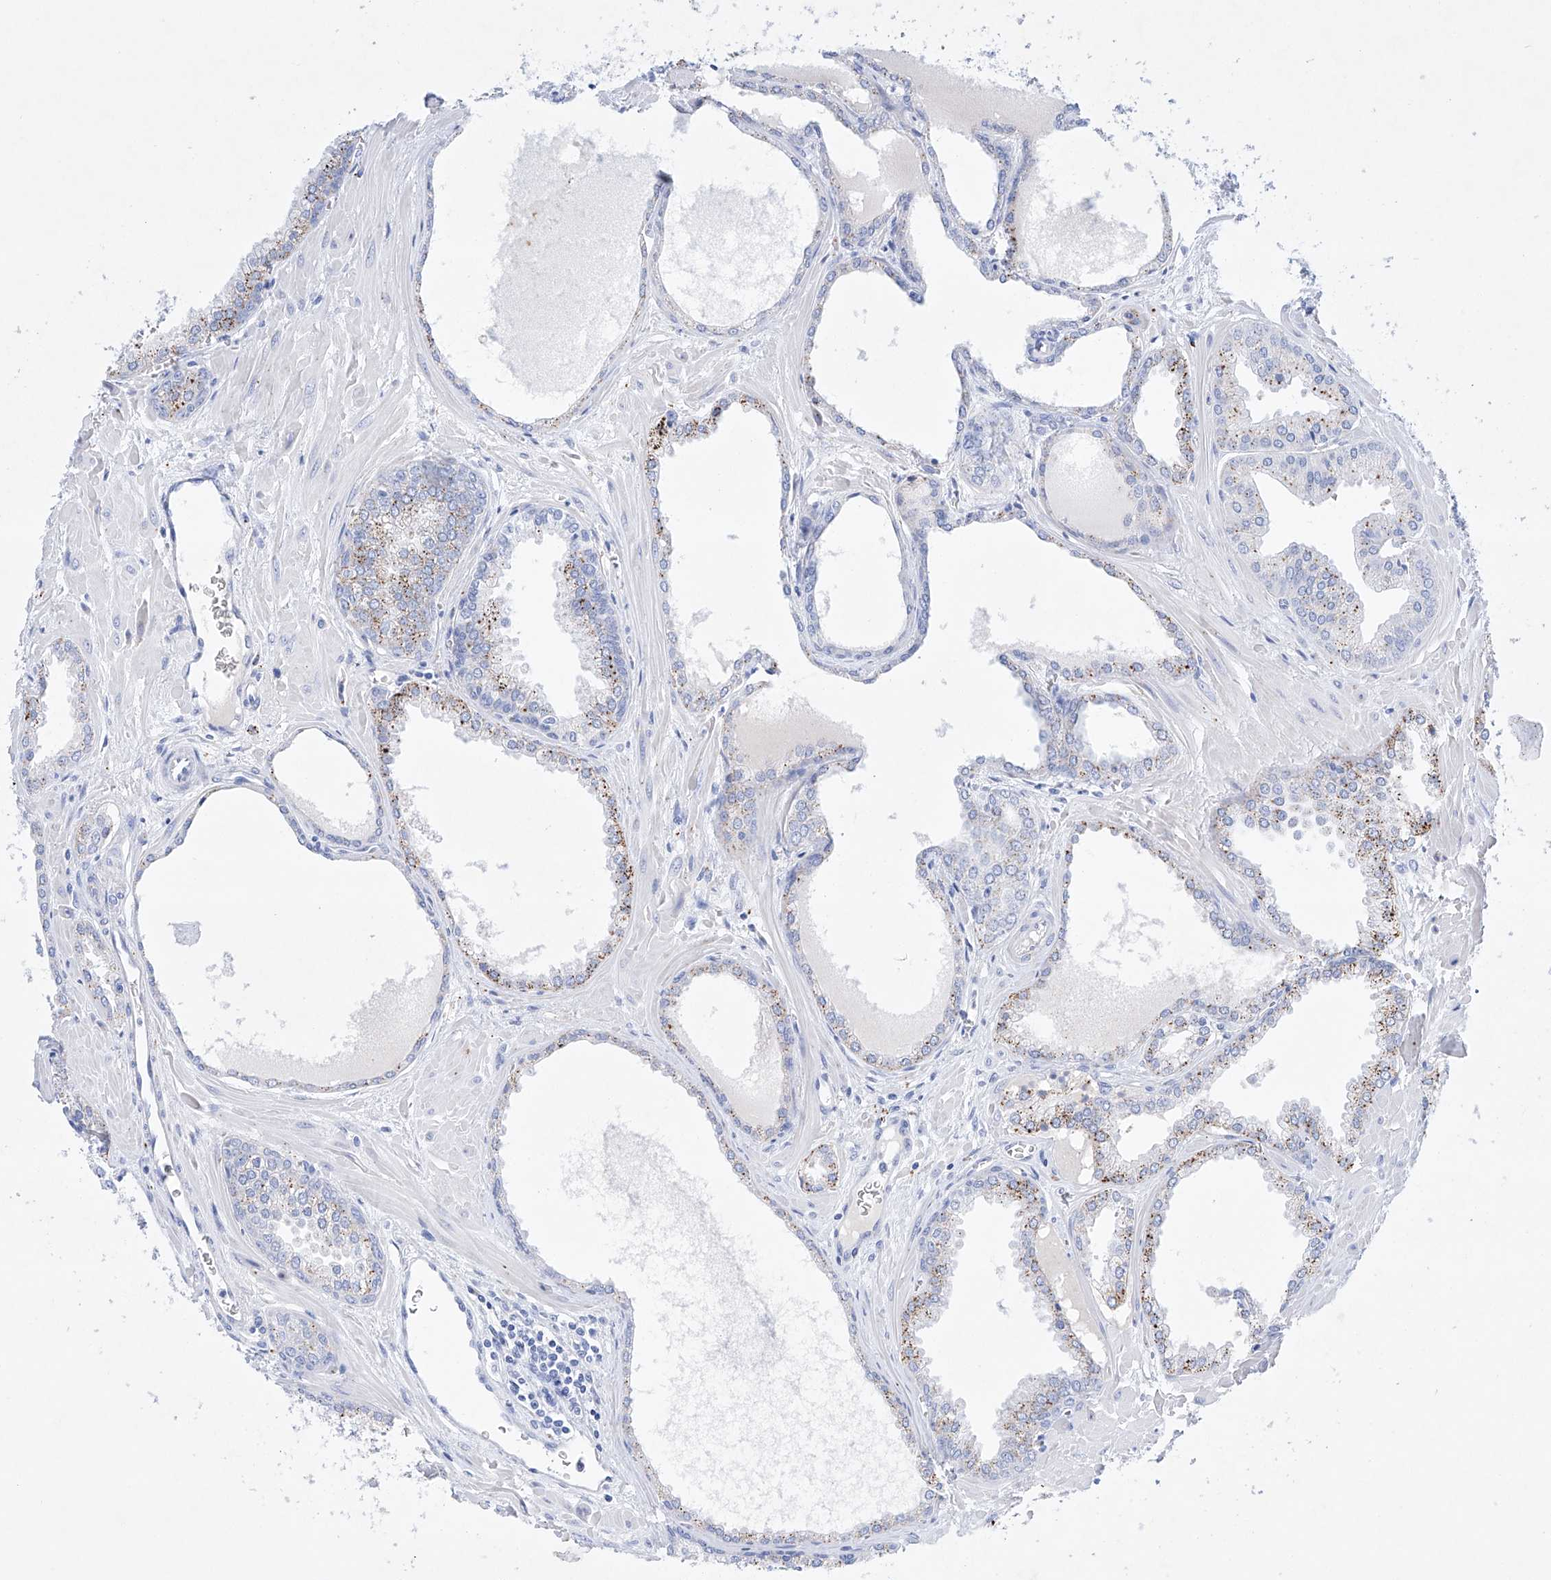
{"staining": {"intensity": "weak", "quantity": "<25%", "location": "cytoplasmic/membranous"}, "tissue": "prostate cancer", "cell_type": "Tumor cells", "image_type": "cancer", "snomed": [{"axis": "morphology", "description": "Adenocarcinoma, Low grade"}, {"axis": "topography", "description": "Prostate"}], "caption": "The photomicrograph exhibits no significant staining in tumor cells of prostate low-grade adenocarcinoma. (Brightfield microscopy of DAB (3,3'-diaminobenzidine) IHC at high magnification).", "gene": "LURAP1", "patient": {"sex": "male", "age": 67}}